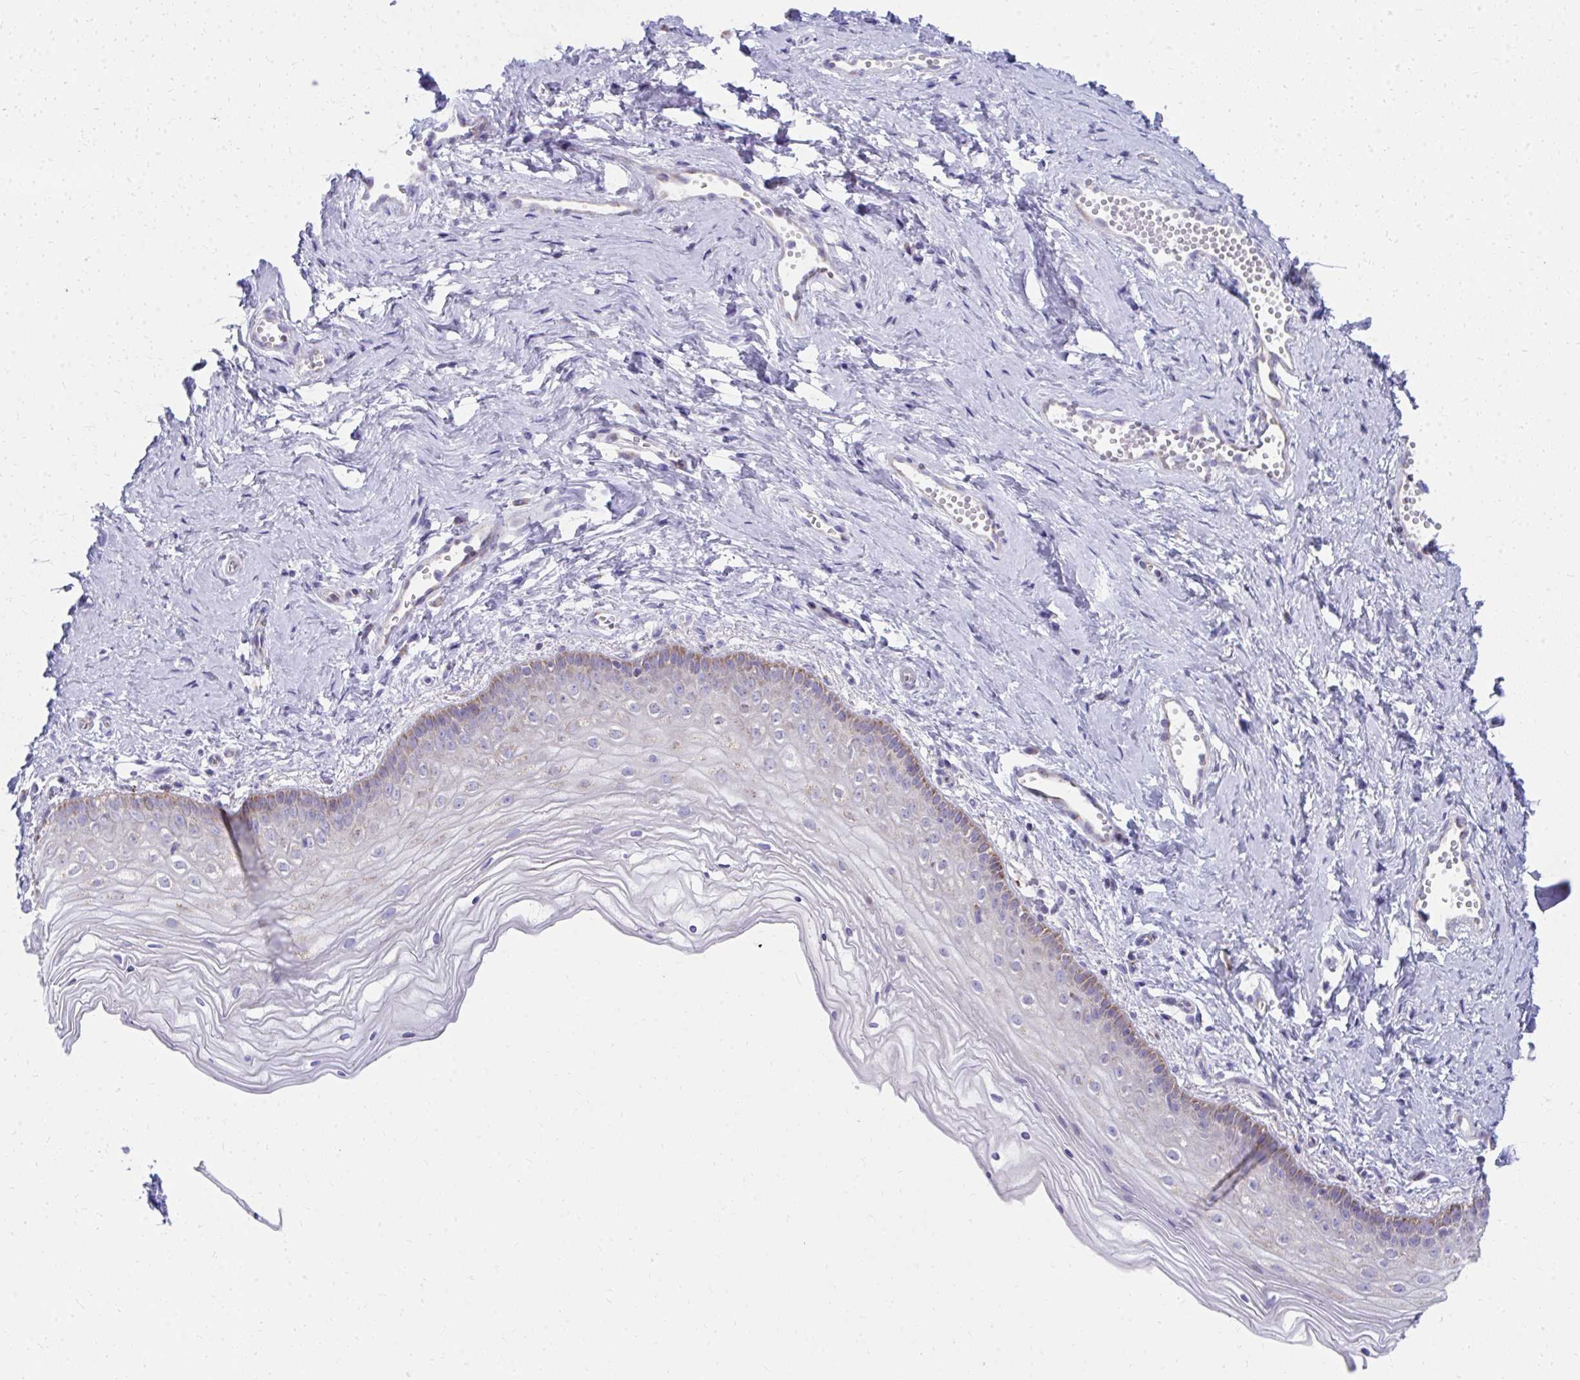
{"staining": {"intensity": "moderate", "quantity": "25%-75%", "location": "cytoplasmic/membranous"}, "tissue": "vagina", "cell_type": "Squamous epithelial cells", "image_type": "normal", "snomed": [{"axis": "morphology", "description": "Normal tissue, NOS"}, {"axis": "topography", "description": "Vagina"}], "caption": "A micrograph showing moderate cytoplasmic/membranous positivity in approximately 25%-75% of squamous epithelial cells in benign vagina, as visualized by brown immunohistochemical staining.", "gene": "IL37", "patient": {"sex": "female", "age": 38}}